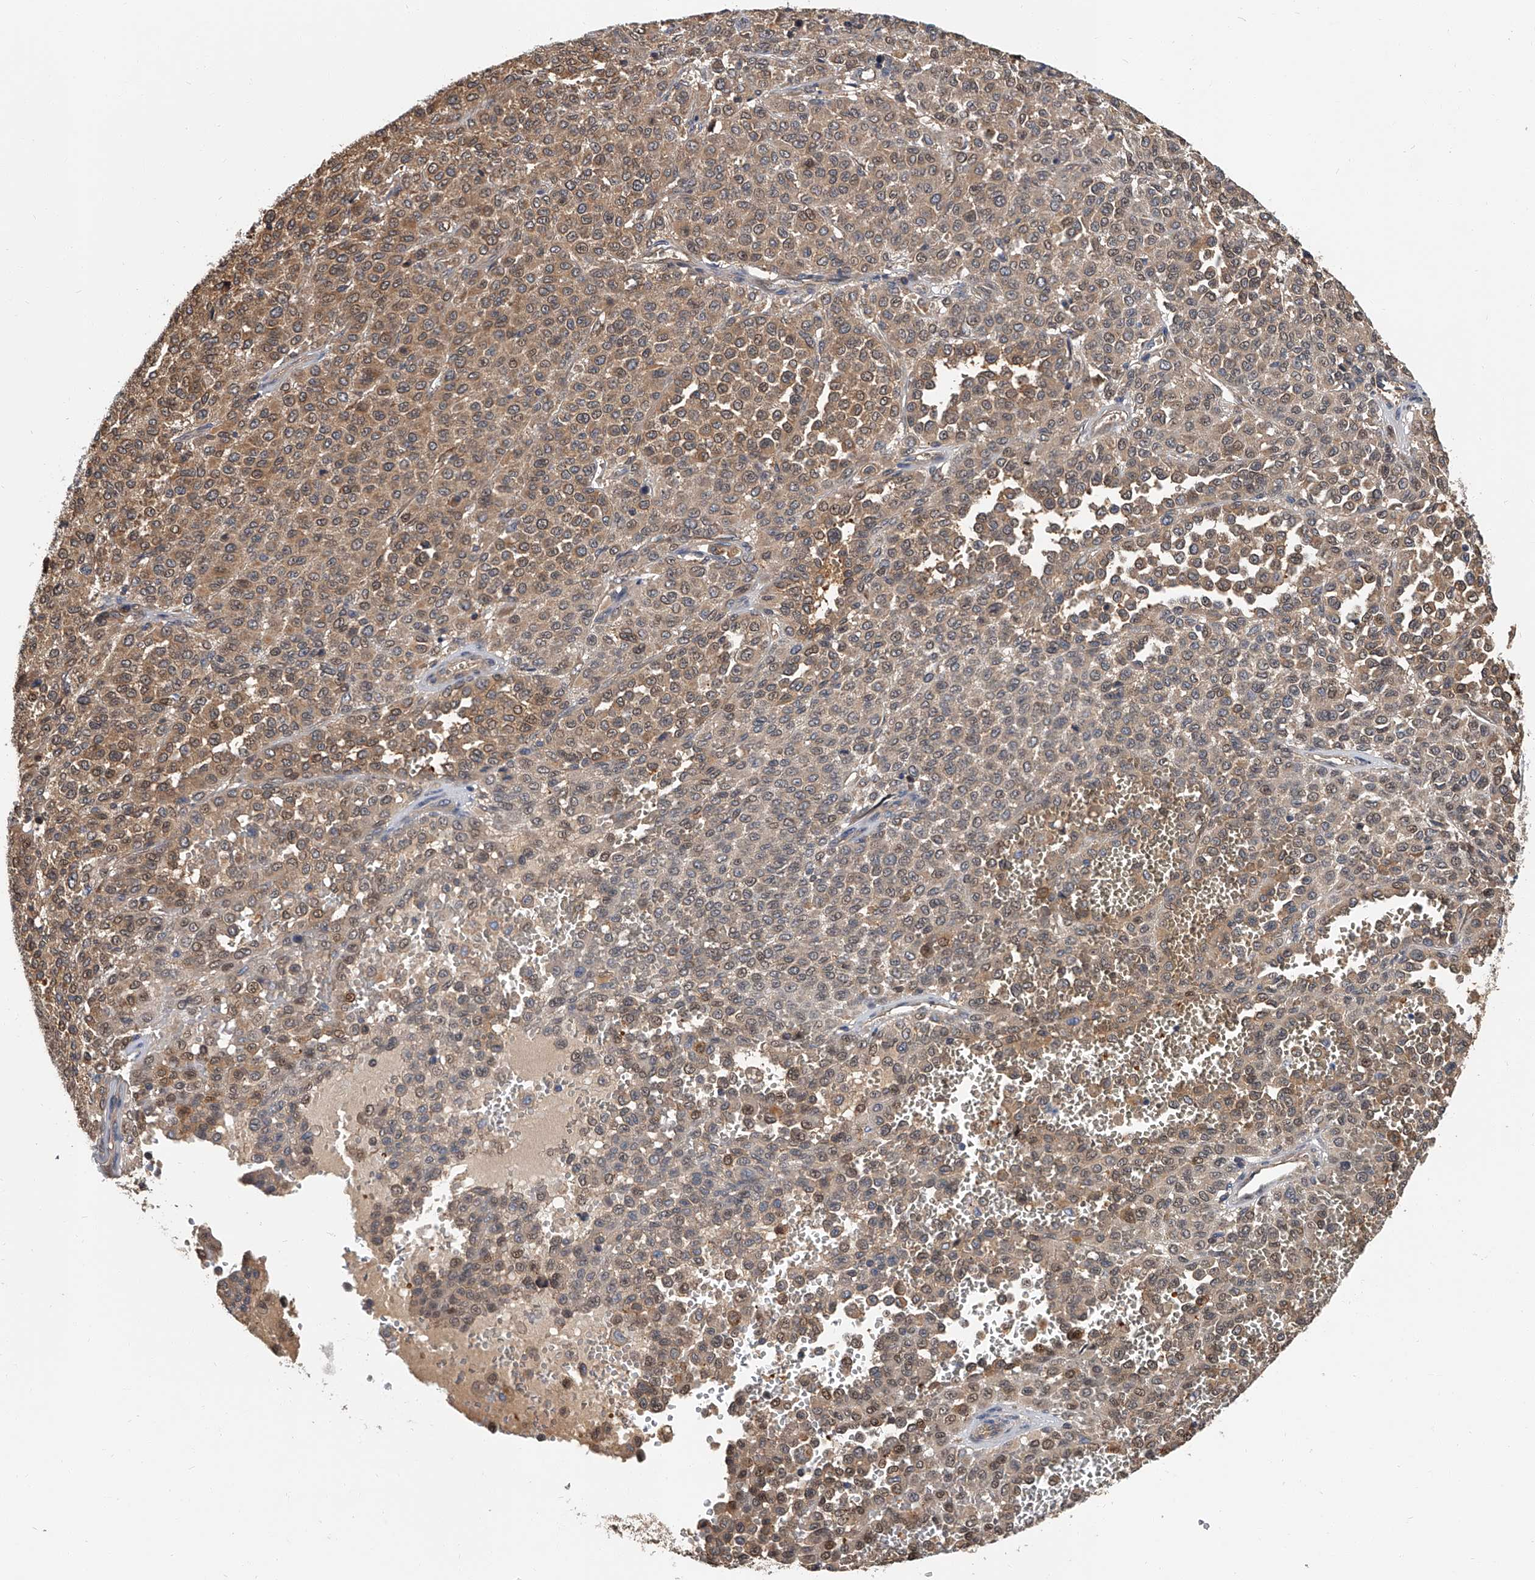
{"staining": {"intensity": "moderate", "quantity": ">75%", "location": "cytoplasmic/membranous,nuclear"}, "tissue": "melanoma", "cell_type": "Tumor cells", "image_type": "cancer", "snomed": [{"axis": "morphology", "description": "Malignant melanoma, Metastatic site"}, {"axis": "topography", "description": "Pancreas"}], "caption": "A brown stain labels moderate cytoplasmic/membranous and nuclear staining of a protein in melanoma tumor cells. Using DAB (3,3'-diaminobenzidine) (brown) and hematoxylin (blue) stains, captured at high magnification using brightfield microscopy.", "gene": "CD200", "patient": {"sex": "female", "age": 30}}